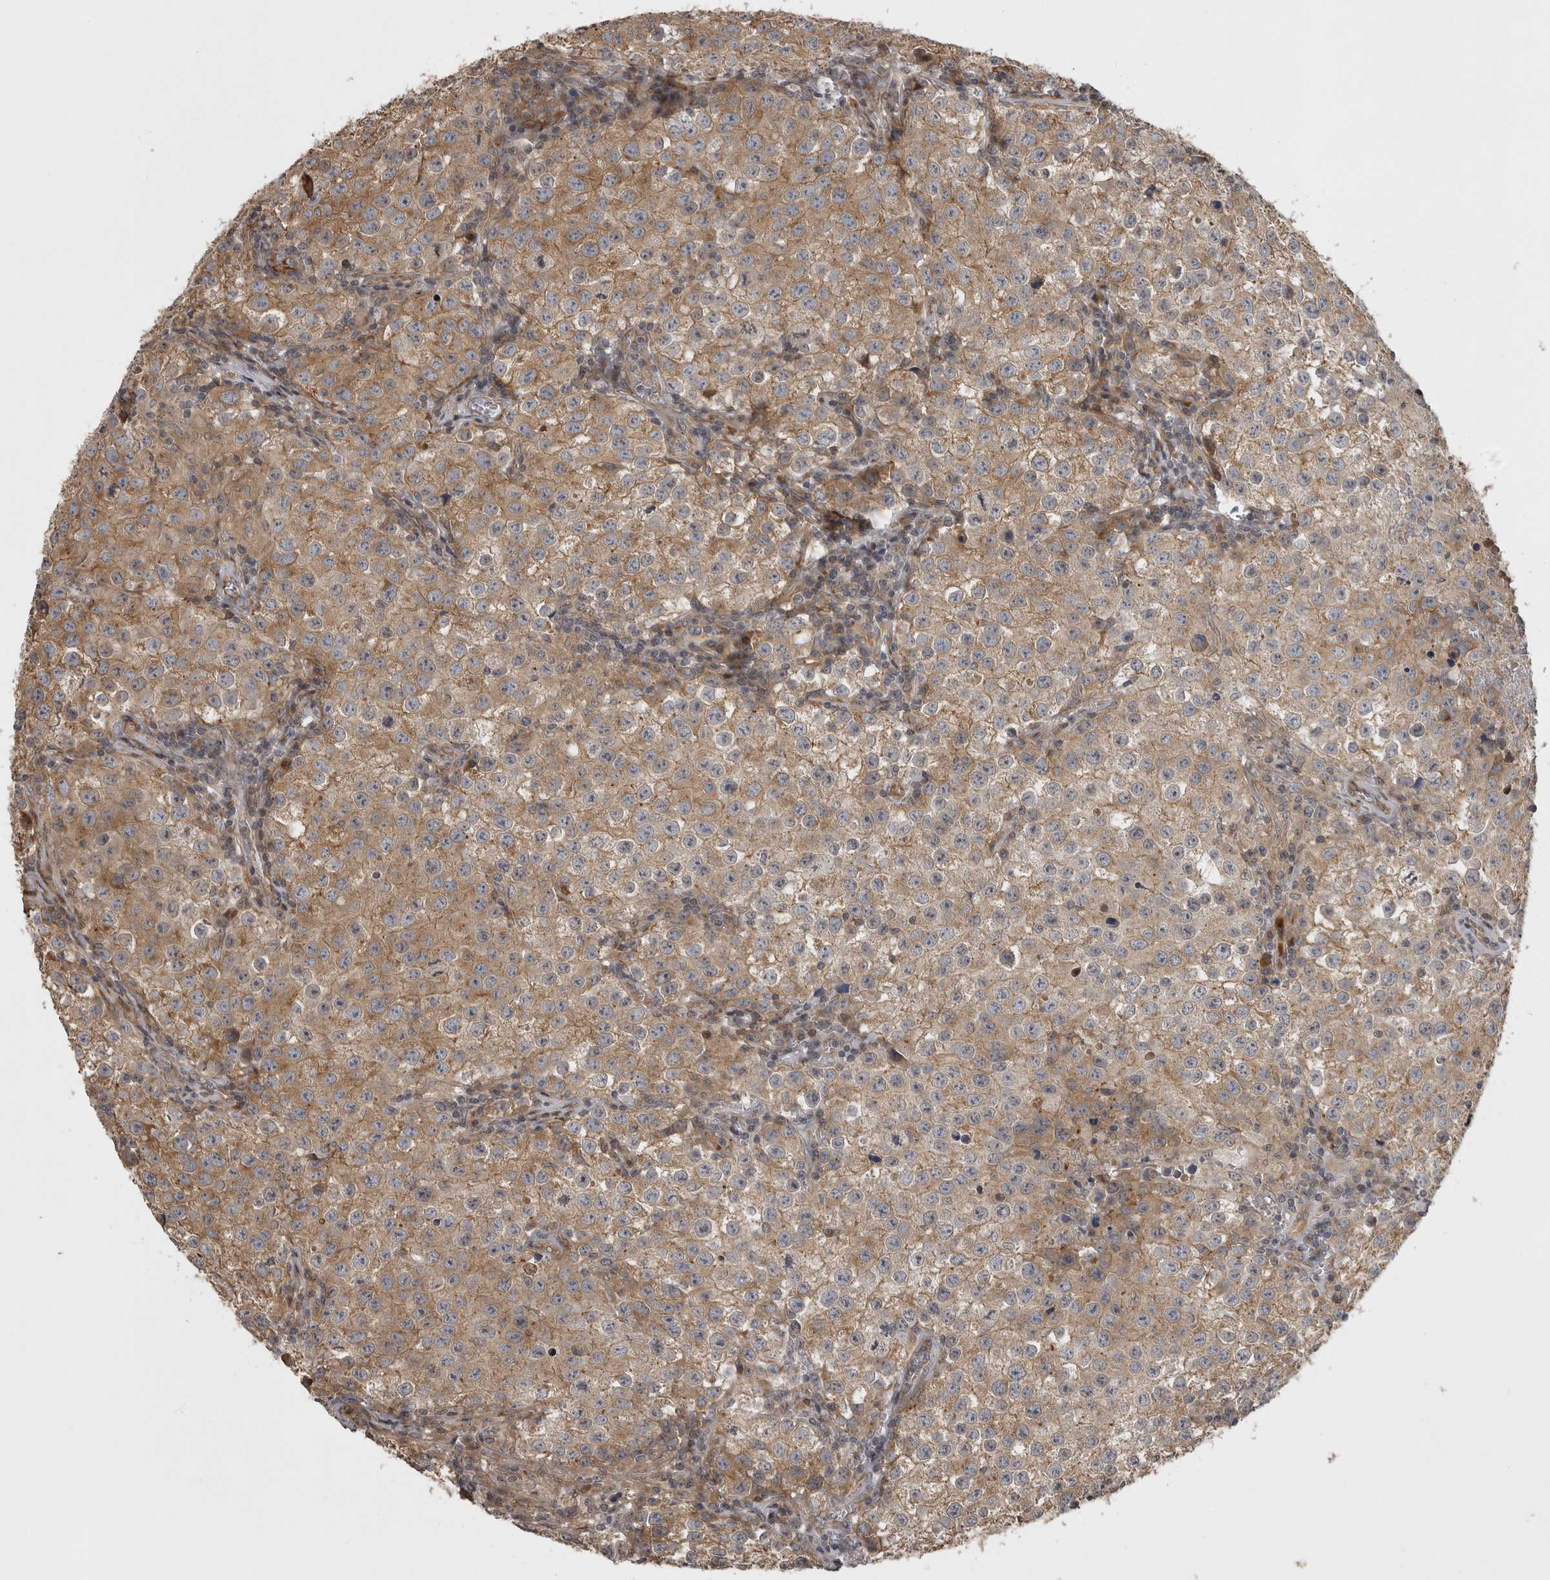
{"staining": {"intensity": "moderate", "quantity": ">75%", "location": "cytoplasmic/membranous"}, "tissue": "testis cancer", "cell_type": "Tumor cells", "image_type": "cancer", "snomed": [{"axis": "morphology", "description": "Seminoma, NOS"}, {"axis": "morphology", "description": "Carcinoma, Embryonal, NOS"}, {"axis": "topography", "description": "Testis"}], "caption": "Human testis cancer stained for a protein (brown) reveals moderate cytoplasmic/membranous positive expression in approximately >75% of tumor cells.", "gene": "ZNRF1", "patient": {"sex": "male", "age": 43}}